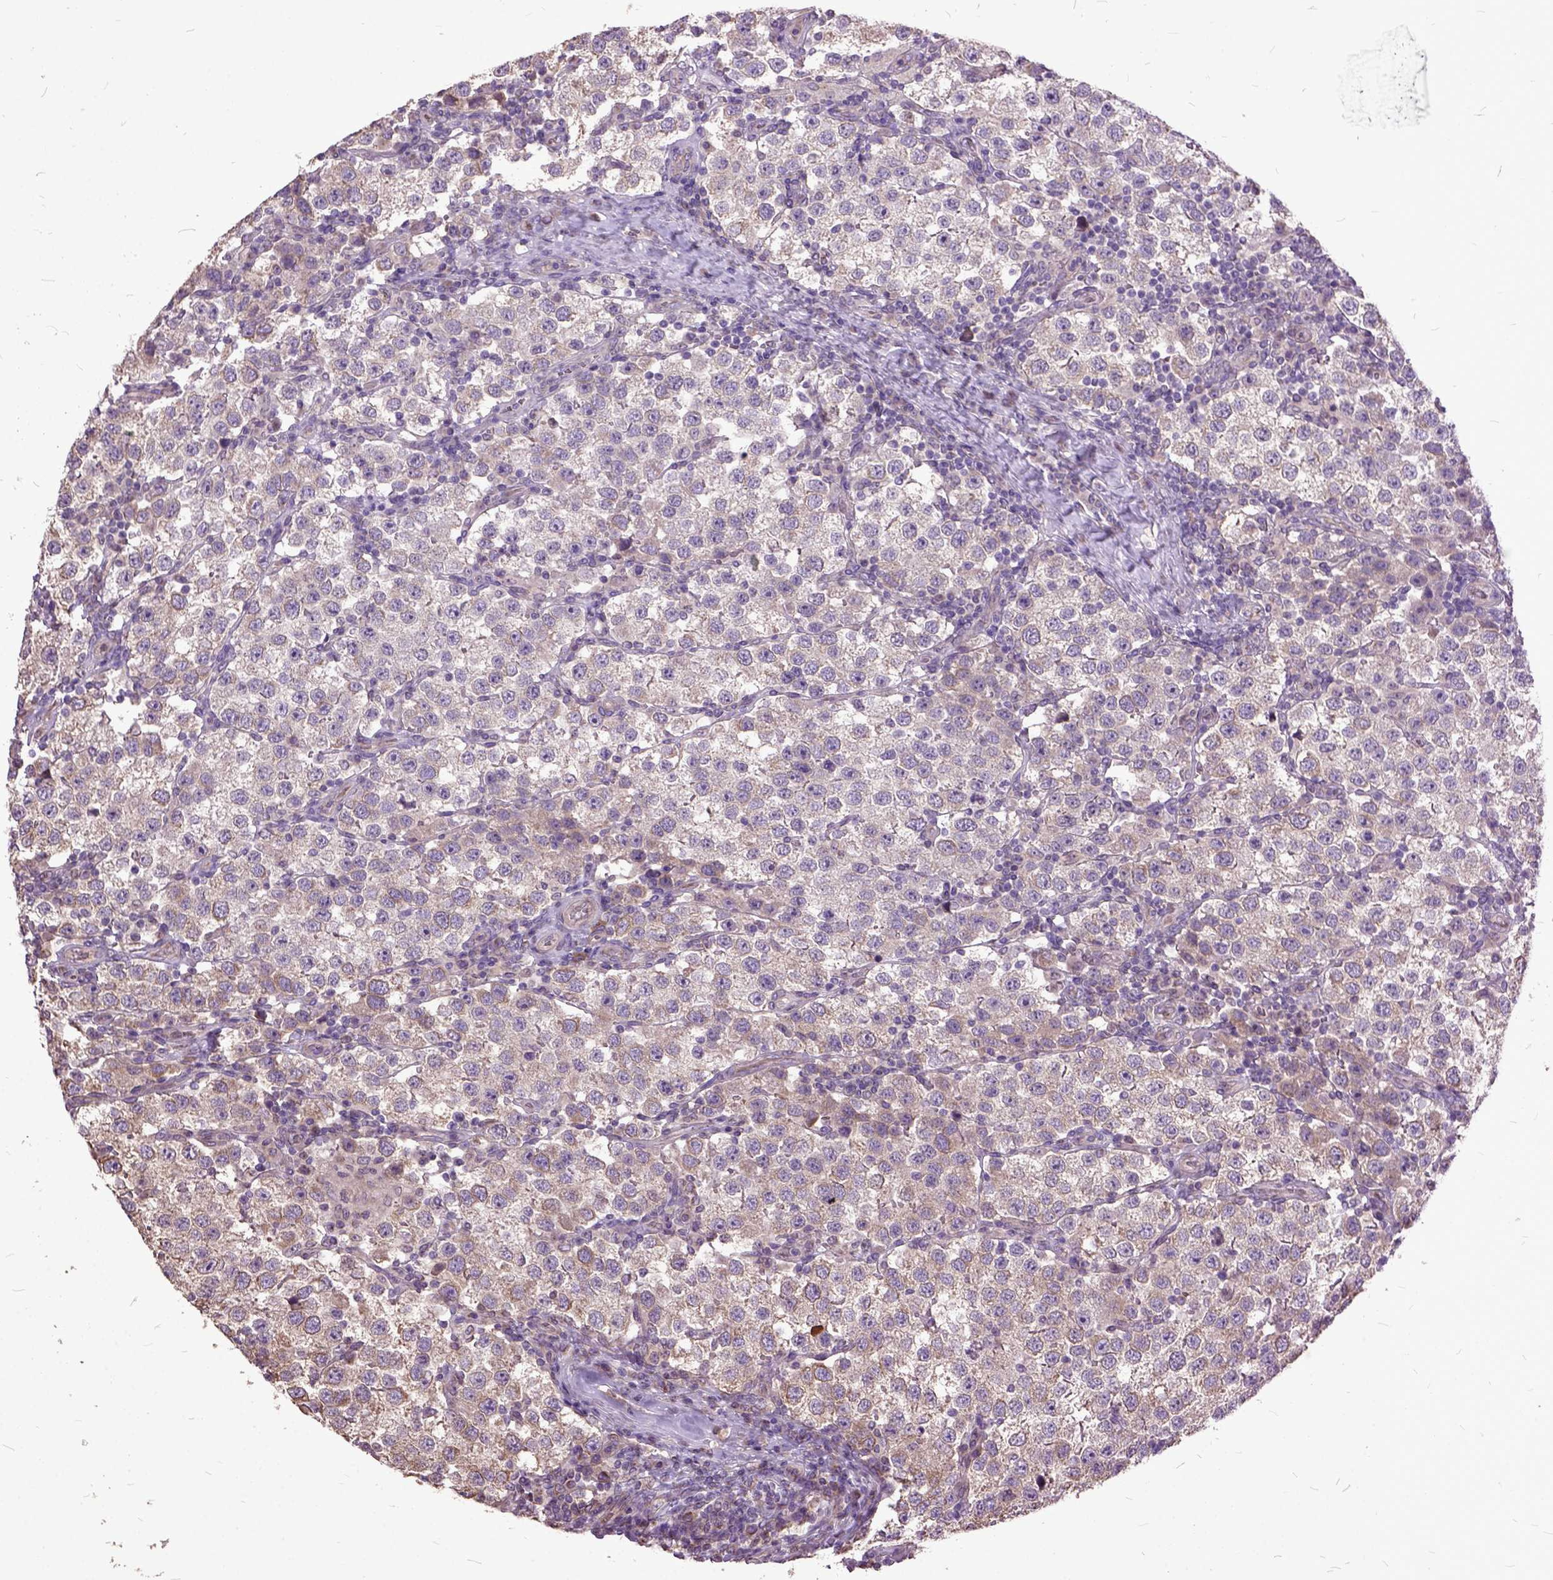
{"staining": {"intensity": "weak", "quantity": "25%-75%", "location": "cytoplasmic/membranous"}, "tissue": "testis cancer", "cell_type": "Tumor cells", "image_type": "cancer", "snomed": [{"axis": "morphology", "description": "Seminoma, NOS"}, {"axis": "topography", "description": "Testis"}], "caption": "IHC photomicrograph of seminoma (testis) stained for a protein (brown), which reveals low levels of weak cytoplasmic/membranous staining in approximately 25%-75% of tumor cells.", "gene": "AREG", "patient": {"sex": "male", "age": 37}}